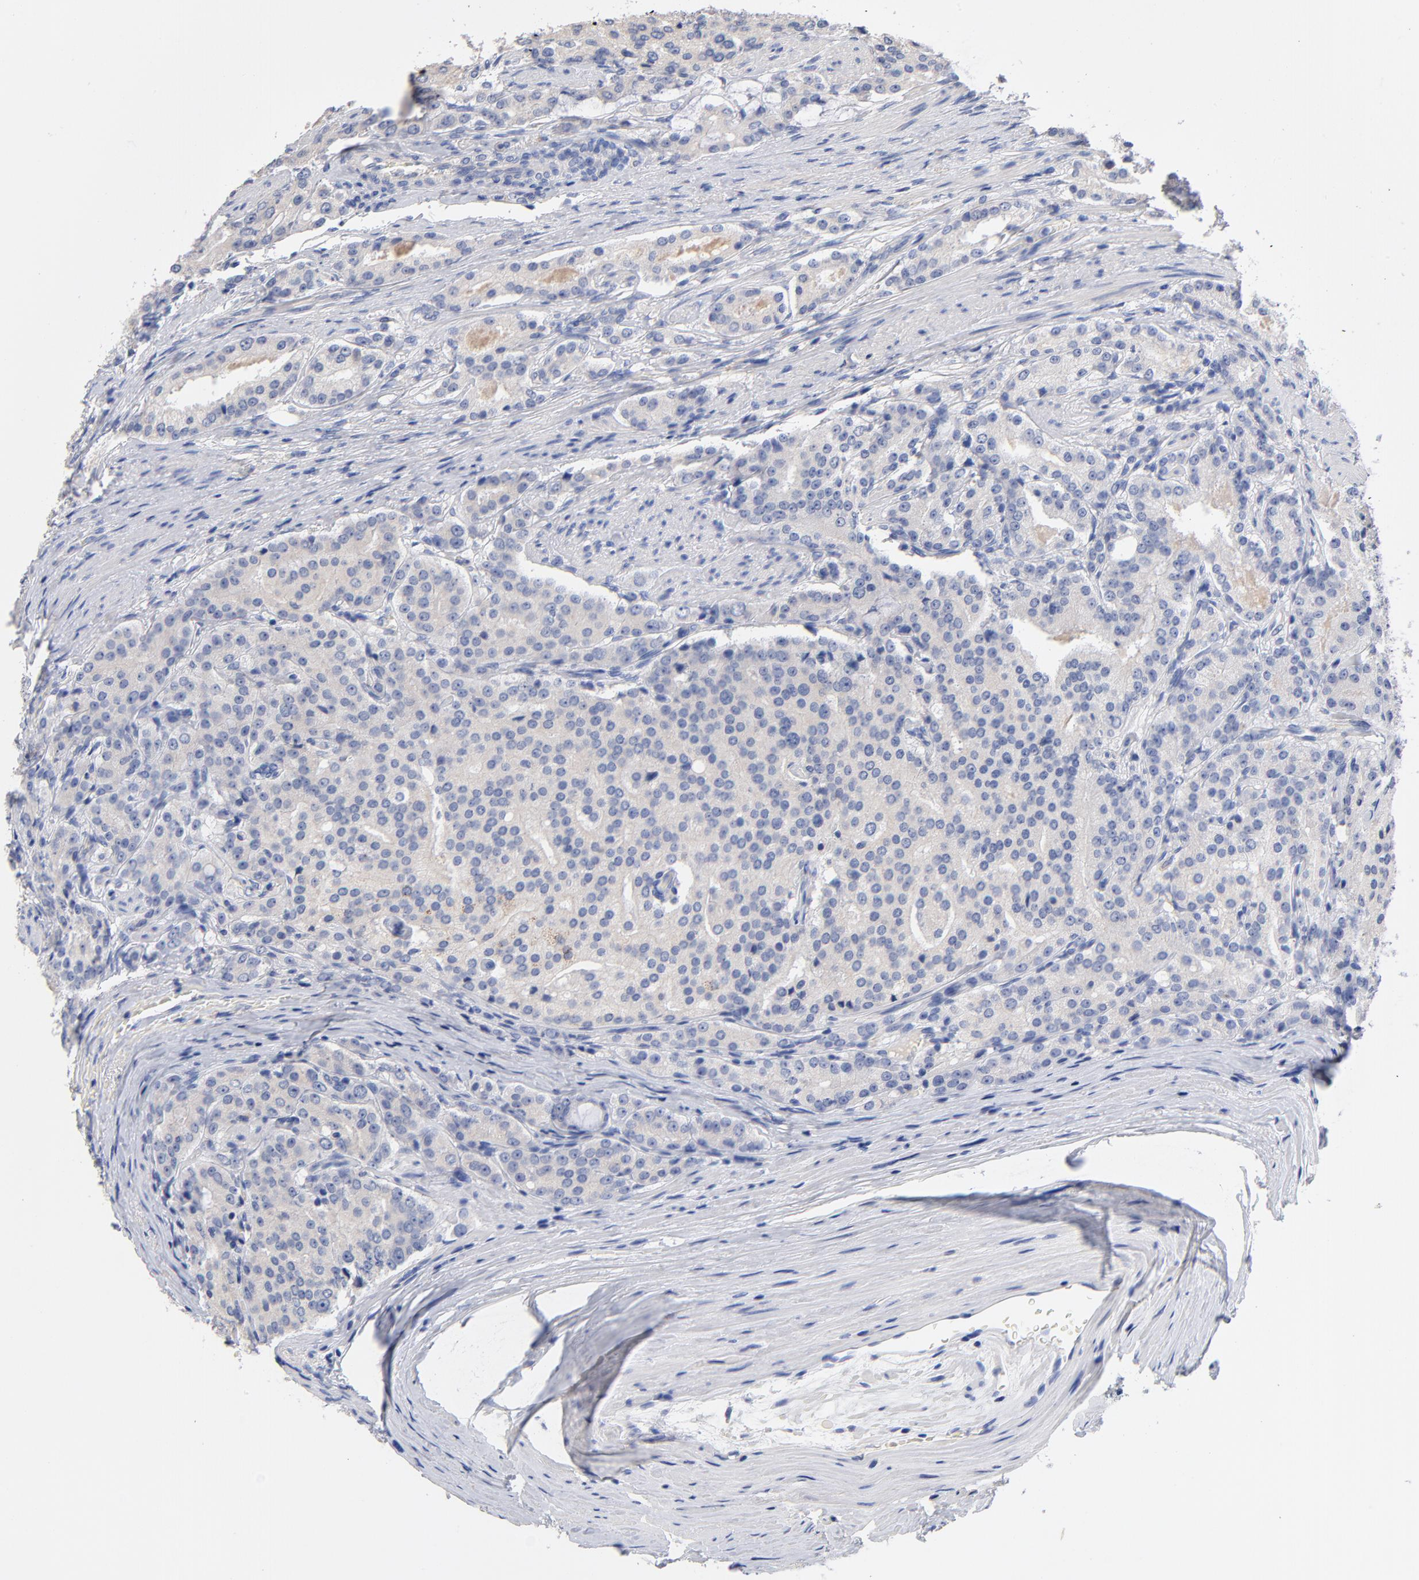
{"staining": {"intensity": "weak", "quantity": "25%-75%", "location": "cytoplasmic/membranous"}, "tissue": "prostate cancer", "cell_type": "Tumor cells", "image_type": "cancer", "snomed": [{"axis": "morphology", "description": "Adenocarcinoma, Medium grade"}, {"axis": "topography", "description": "Prostate"}], "caption": "DAB immunohistochemical staining of human adenocarcinoma (medium-grade) (prostate) shows weak cytoplasmic/membranous protein positivity in about 25%-75% of tumor cells.", "gene": "CPS1", "patient": {"sex": "male", "age": 72}}